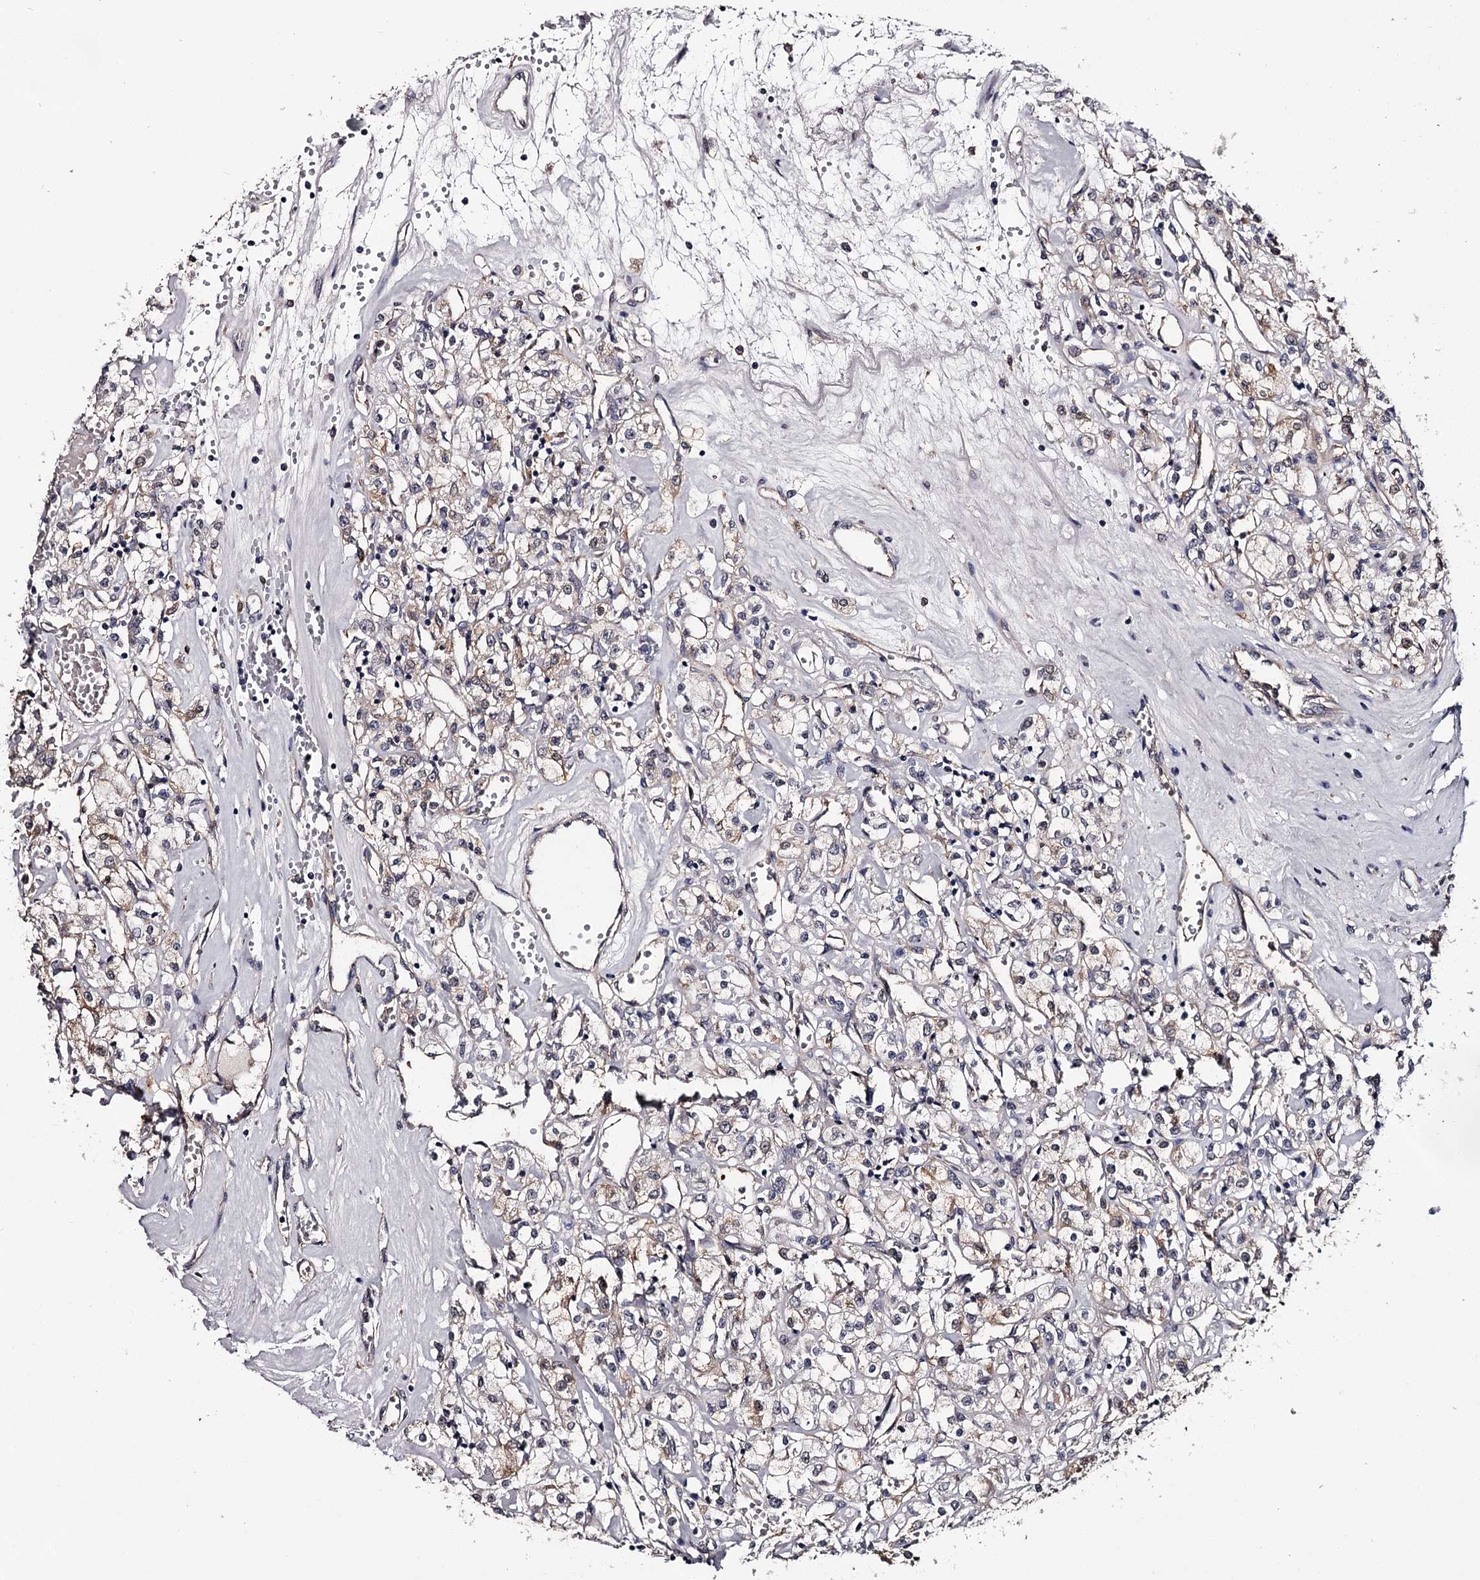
{"staining": {"intensity": "negative", "quantity": "none", "location": "none"}, "tissue": "renal cancer", "cell_type": "Tumor cells", "image_type": "cancer", "snomed": [{"axis": "morphology", "description": "Adenocarcinoma, NOS"}, {"axis": "topography", "description": "Kidney"}], "caption": "A micrograph of adenocarcinoma (renal) stained for a protein shows no brown staining in tumor cells.", "gene": "GSTO1", "patient": {"sex": "female", "age": 59}}